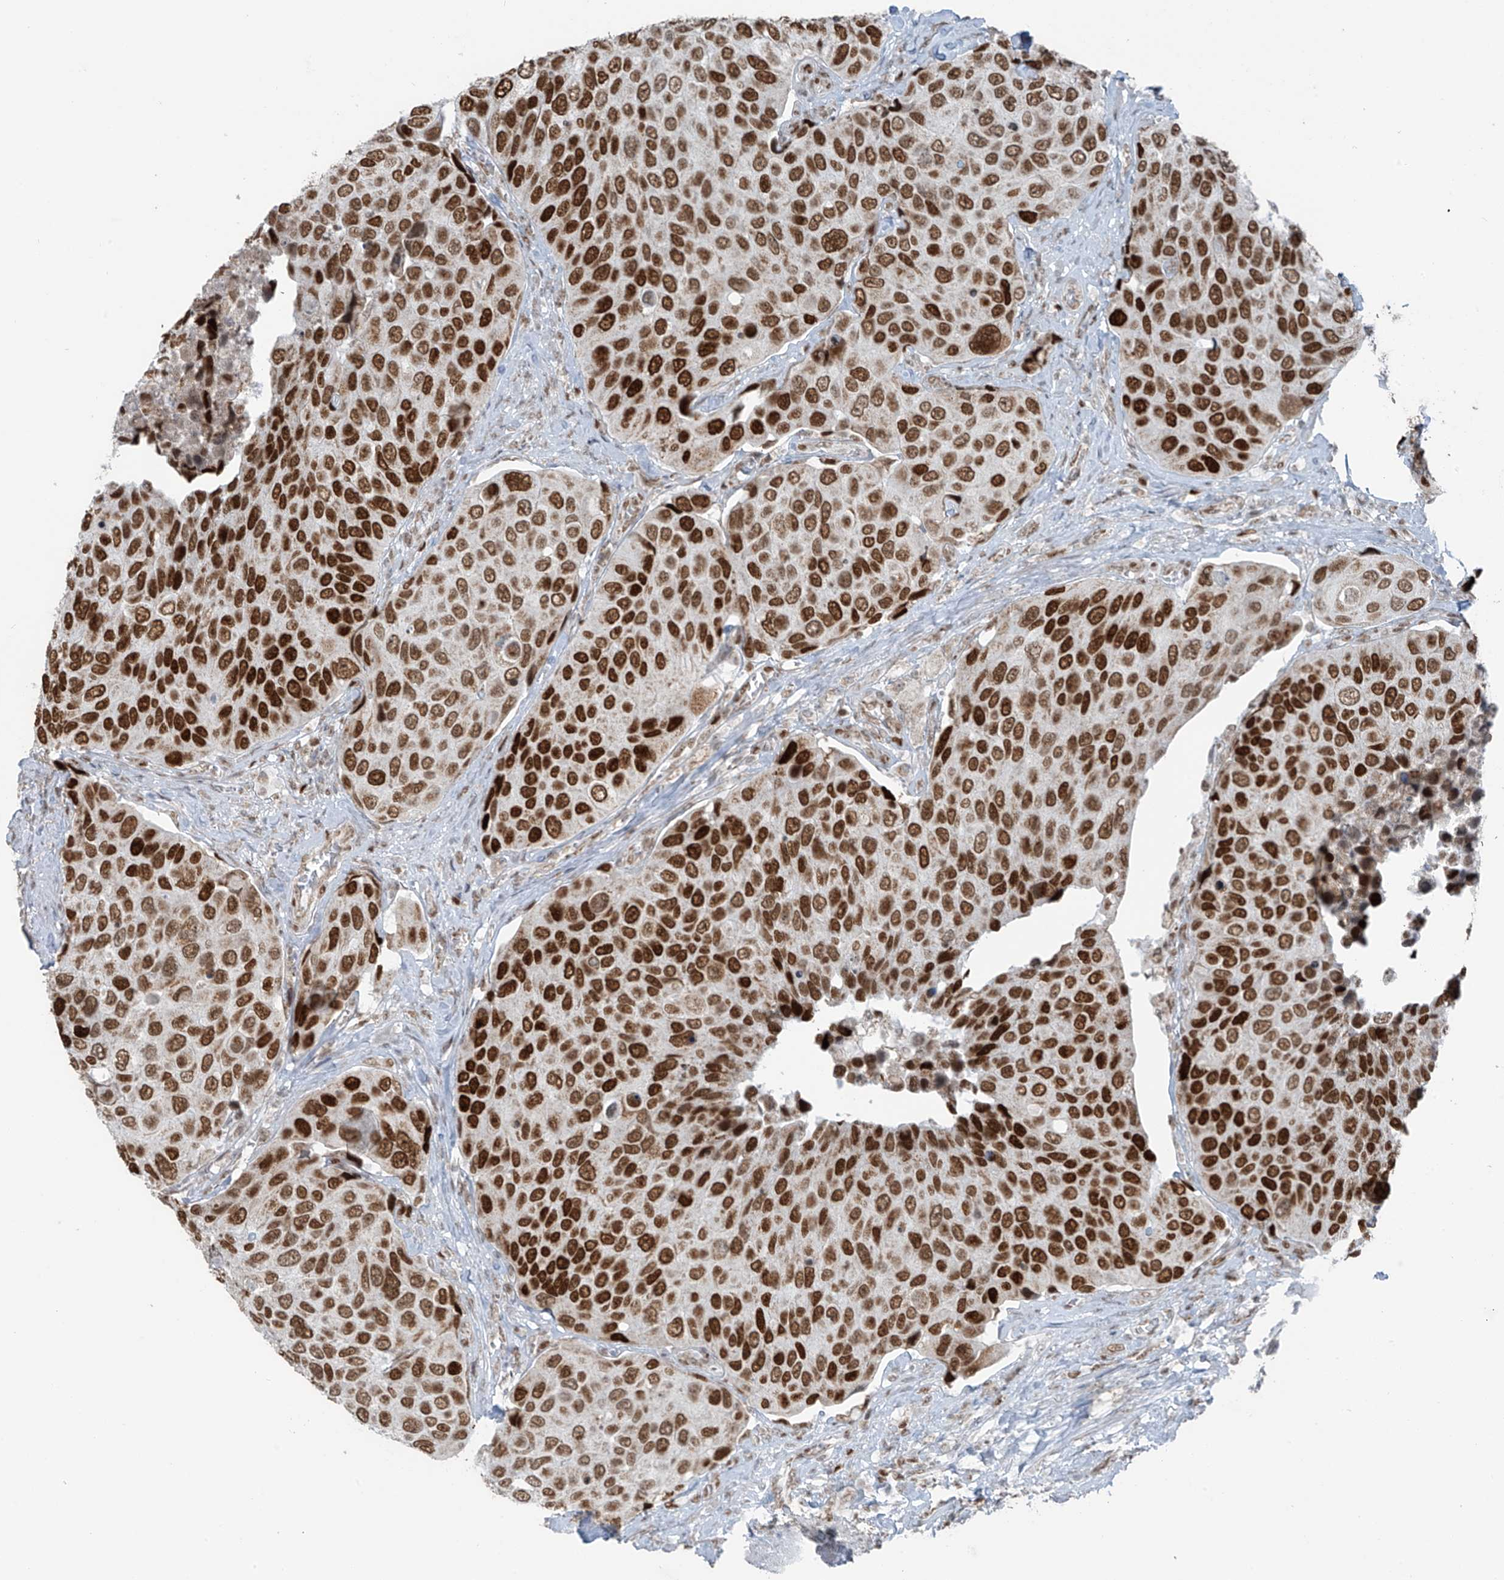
{"staining": {"intensity": "strong", "quantity": ">75%", "location": "nuclear"}, "tissue": "urothelial cancer", "cell_type": "Tumor cells", "image_type": "cancer", "snomed": [{"axis": "morphology", "description": "Urothelial carcinoma, High grade"}, {"axis": "topography", "description": "Urinary bladder"}], "caption": "This is a micrograph of immunohistochemistry staining of urothelial carcinoma (high-grade), which shows strong staining in the nuclear of tumor cells.", "gene": "WRNIP1", "patient": {"sex": "male", "age": 74}}